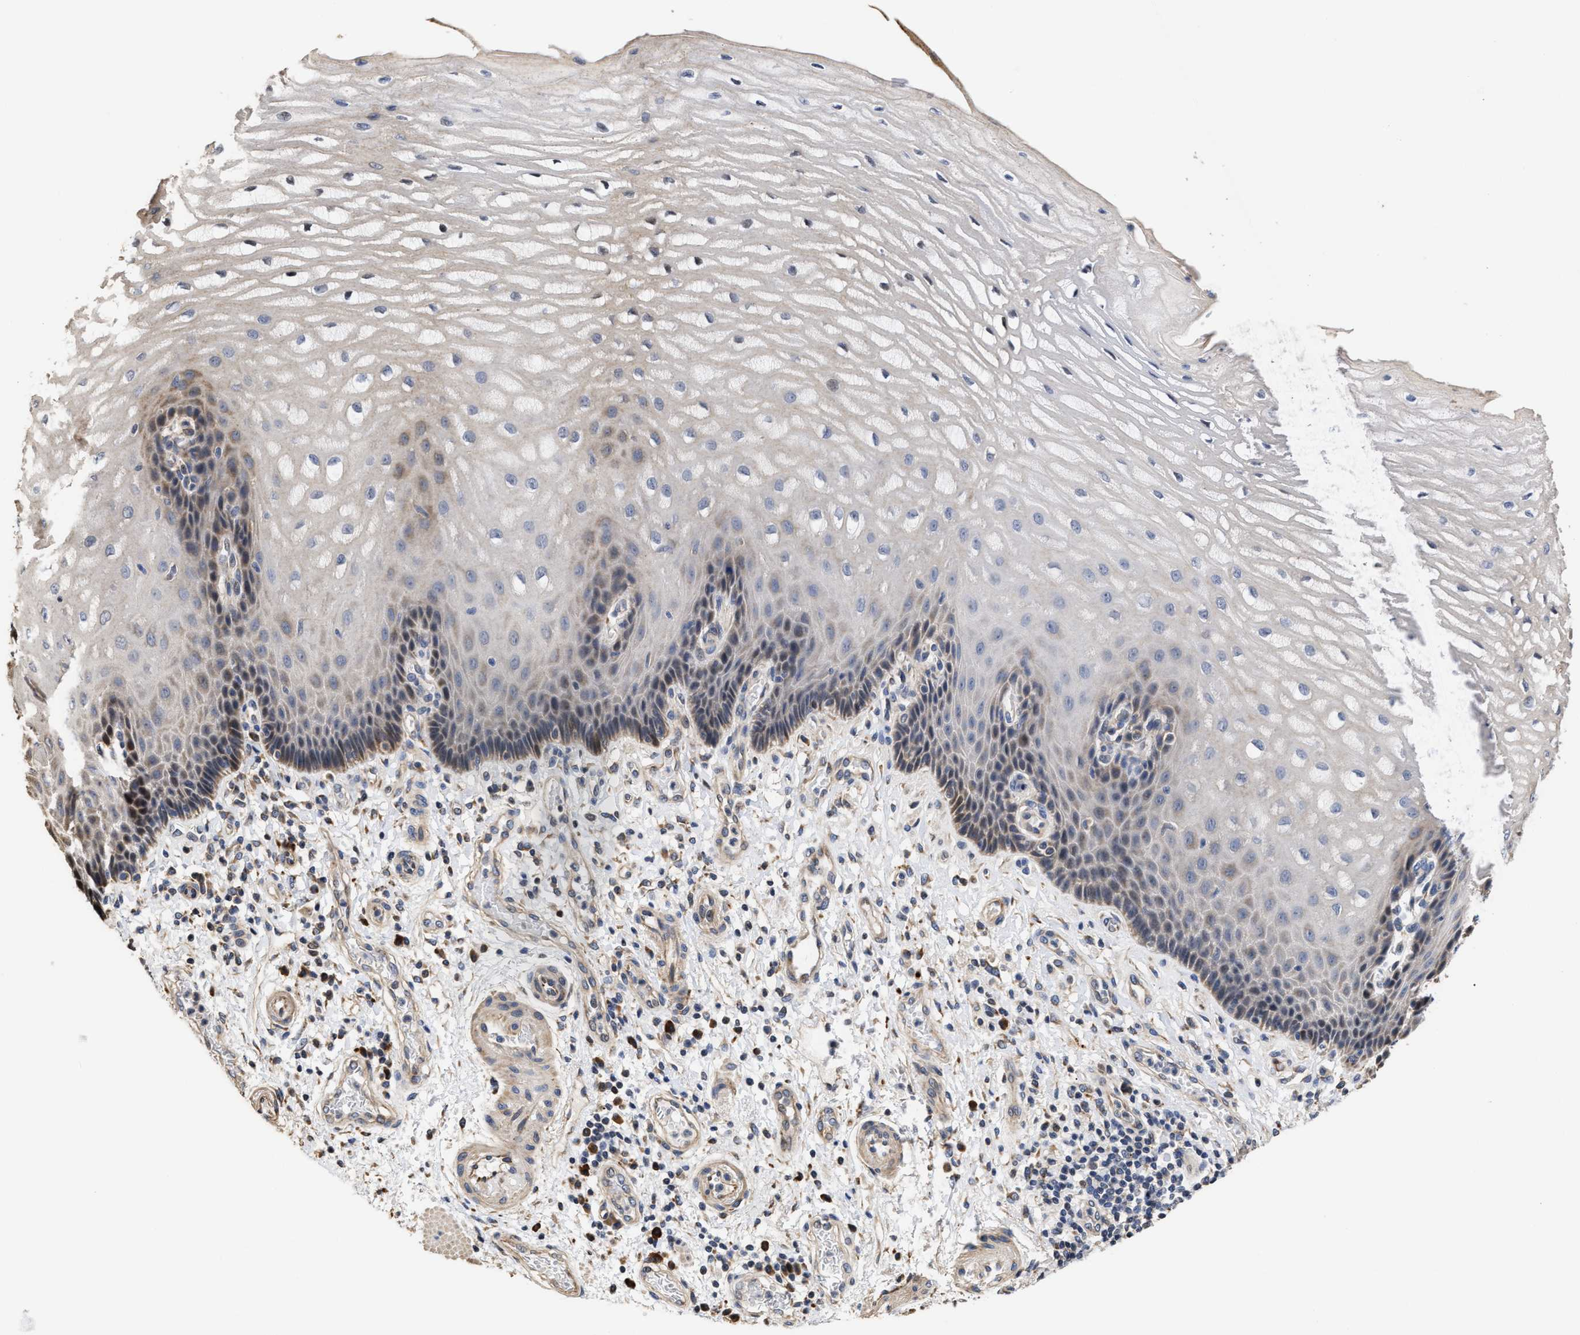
{"staining": {"intensity": "moderate", "quantity": "<25%", "location": "cytoplasmic/membranous,nuclear"}, "tissue": "esophagus", "cell_type": "Squamous epithelial cells", "image_type": "normal", "snomed": [{"axis": "morphology", "description": "Normal tissue, NOS"}, {"axis": "topography", "description": "Esophagus"}], "caption": "Esophagus stained for a protein (brown) reveals moderate cytoplasmic/membranous,nuclear positive staining in about <25% of squamous epithelial cells.", "gene": "GOSR1", "patient": {"sex": "male", "age": 54}}